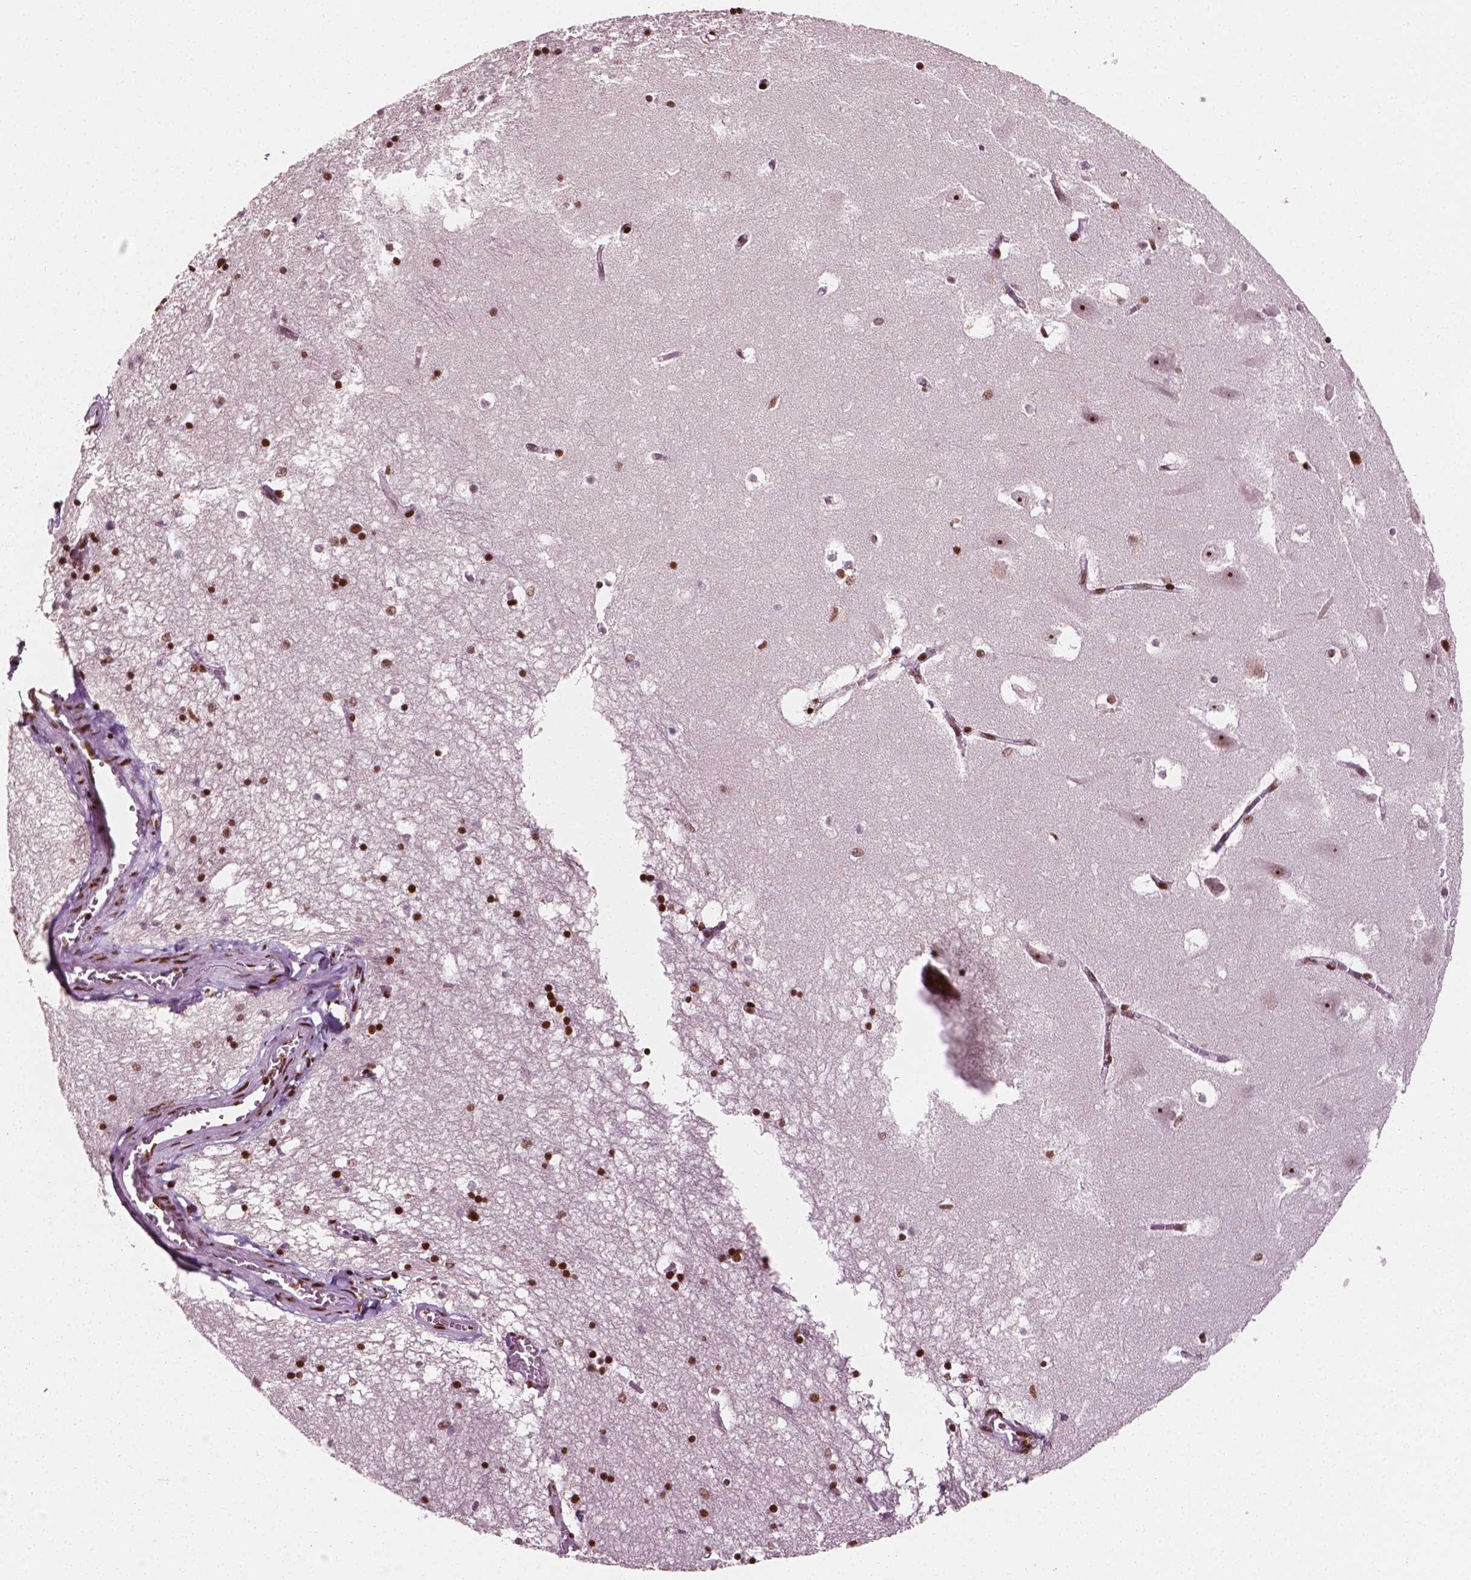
{"staining": {"intensity": "strong", "quantity": ">75%", "location": "nuclear"}, "tissue": "hippocampus", "cell_type": "Glial cells", "image_type": "normal", "snomed": [{"axis": "morphology", "description": "Normal tissue, NOS"}, {"axis": "topography", "description": "Hippocampus"}], "caption": "The histopathology image shows immunohistochemical staining of benign hippocampus. There is strong nuclear expression is seen in approximately >75% of glial cells.", "gene": "CTCF", "patient": {"sex": "male", "age": 58}}